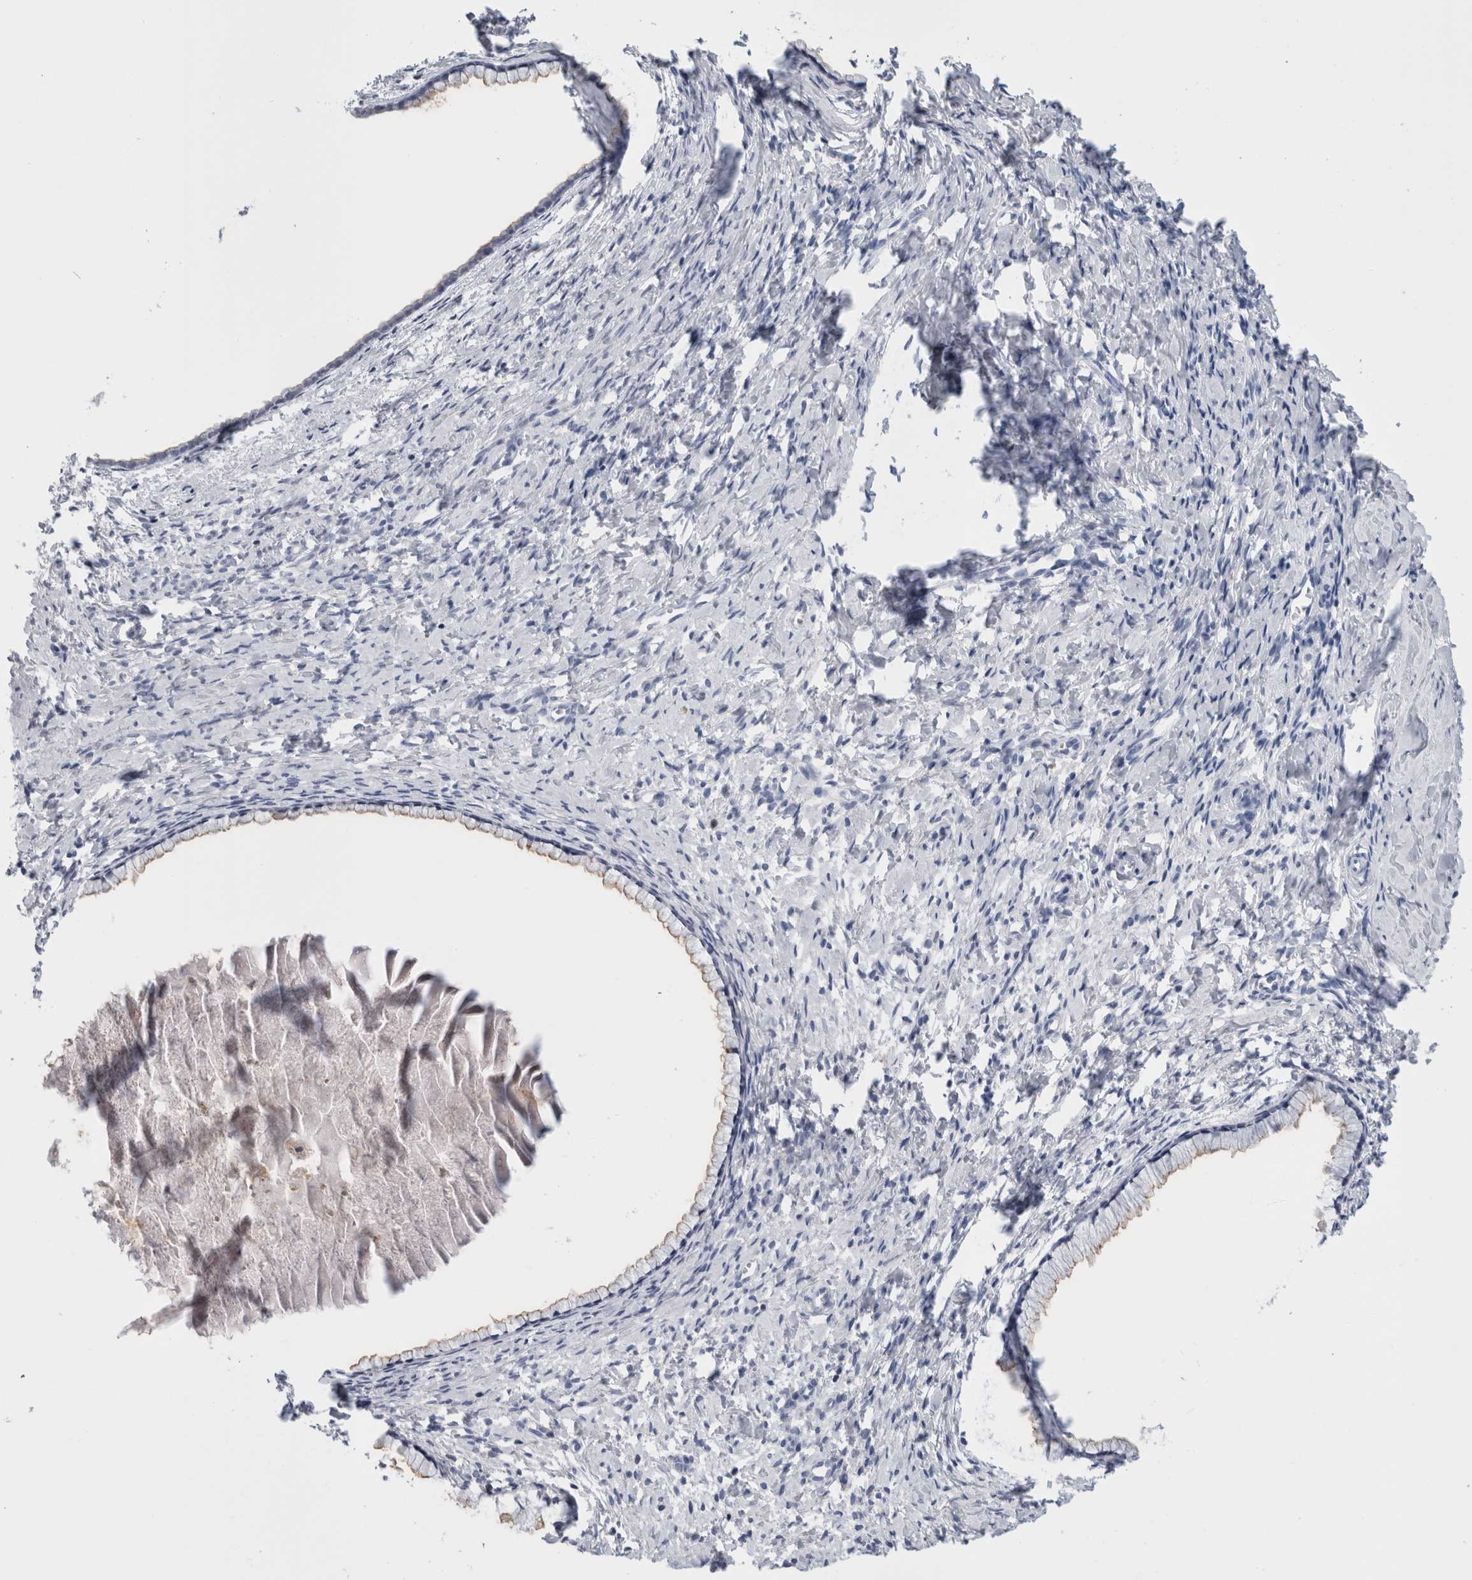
{"staining": {"intensity": "moderate", "quantity": "25%-75%", "location": "cytoplasmic/membranous"}, "tissue": "cervix", "cell_type": "Glandular cells", "image_type": "normal", "snomed": [{"axis": "morphology", "description": "Normal tissue, NOS"}, {"axis": "topography", "description": "Cervix"}], "caption": "The micrograph displays immunohistochemical staining of unremarkable cervix. There is moderate cytoplasmic/membranous expression is identified in about 25%-75% of glandular cells.", "gene": "ANKFY1", "patient": {"sex": "female", "age": 75}}